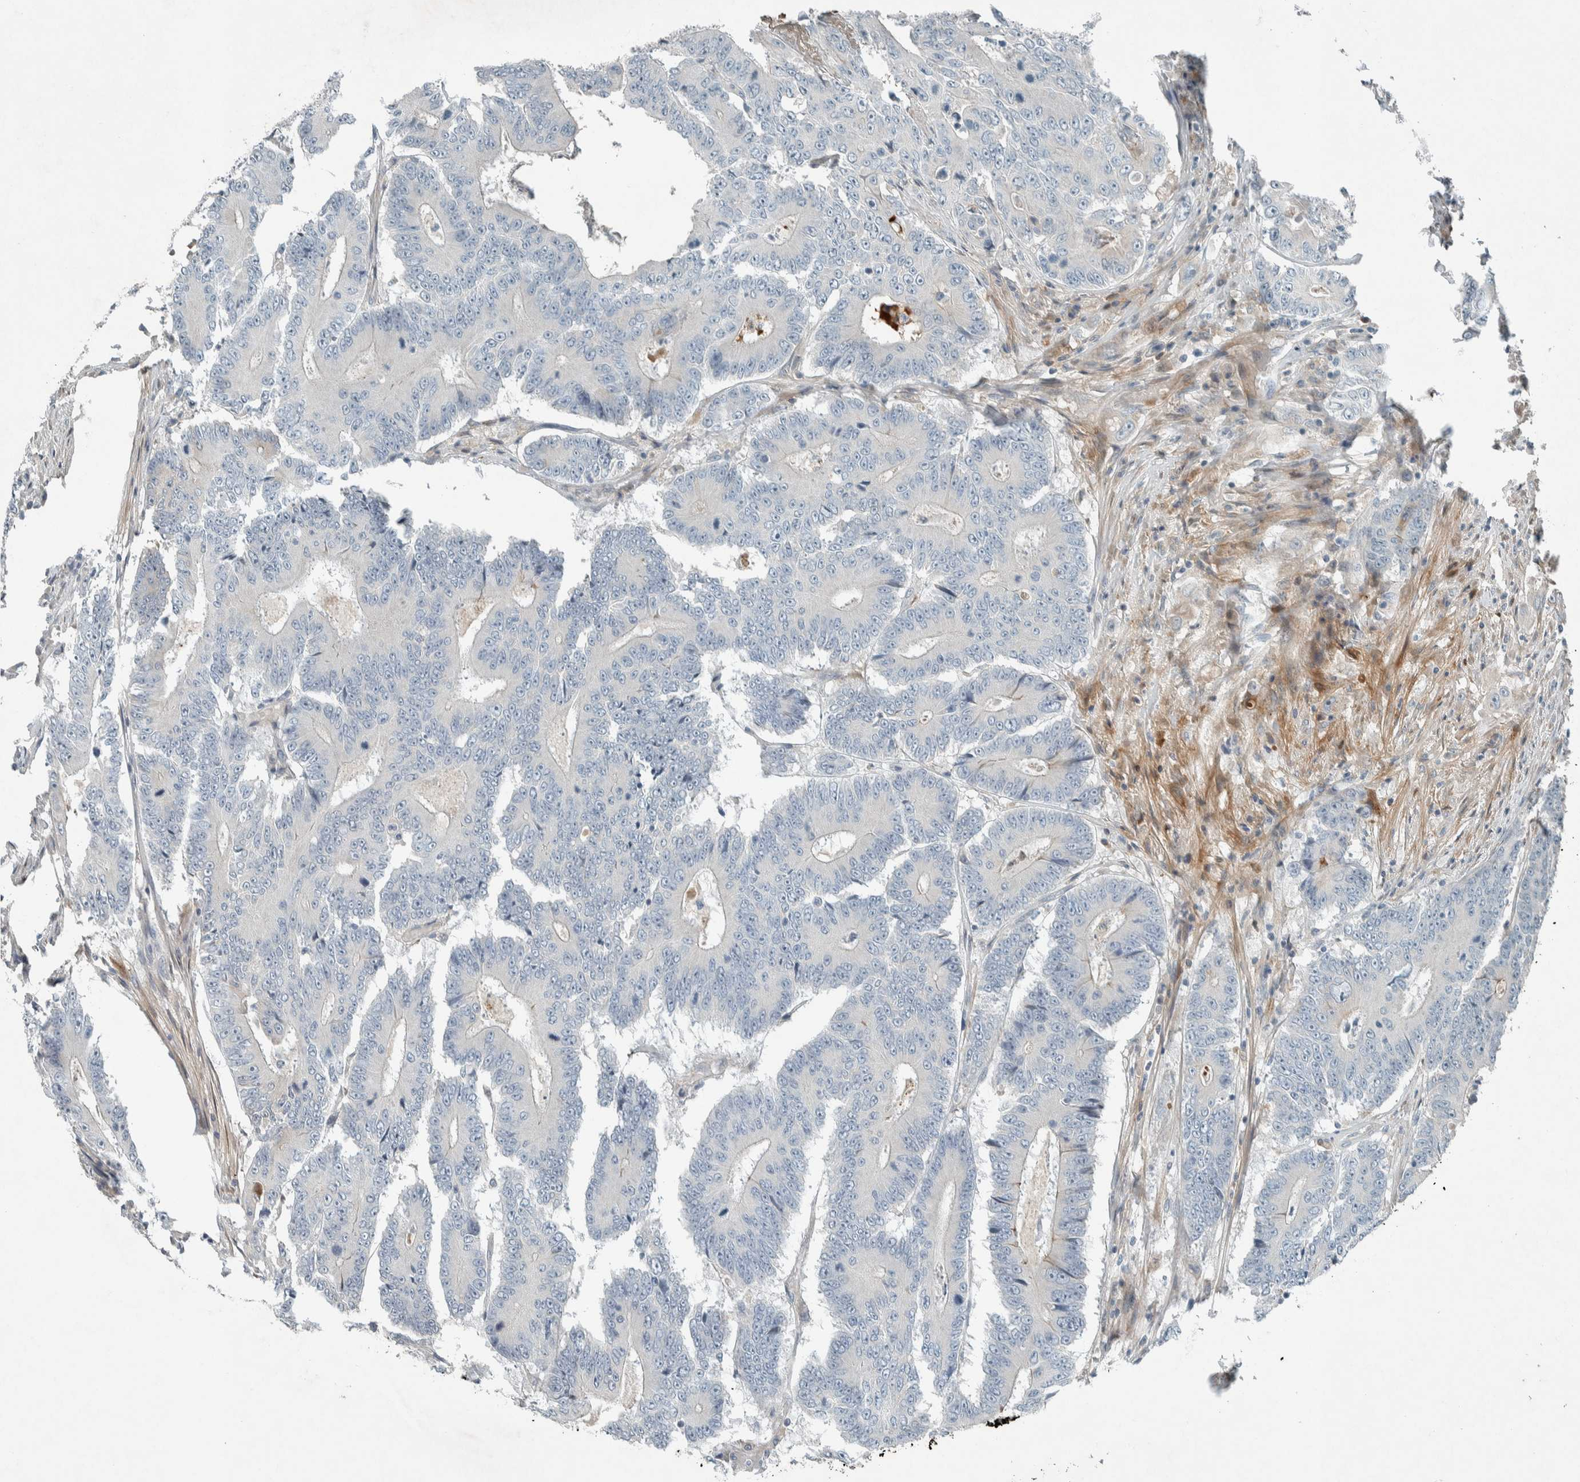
{"staining": {"intensity": "negative", "quantity": "none", "location": "none"}, "tissue": "colorectal cancer", "cell_type": "Tumor cells", "image_type": "cancer", "snomed": [{"axis": "morphology", "description": "Adenocarcinoma, NOS"}, {"axis": "topography", "description": "Colon"}], "caption": "Colorectal cancer stained for a protein using immunohistochemistry displays no positivity tumor cells.", "gene": "CERCAM", "patient": {"sex": "male", "age": 83}}